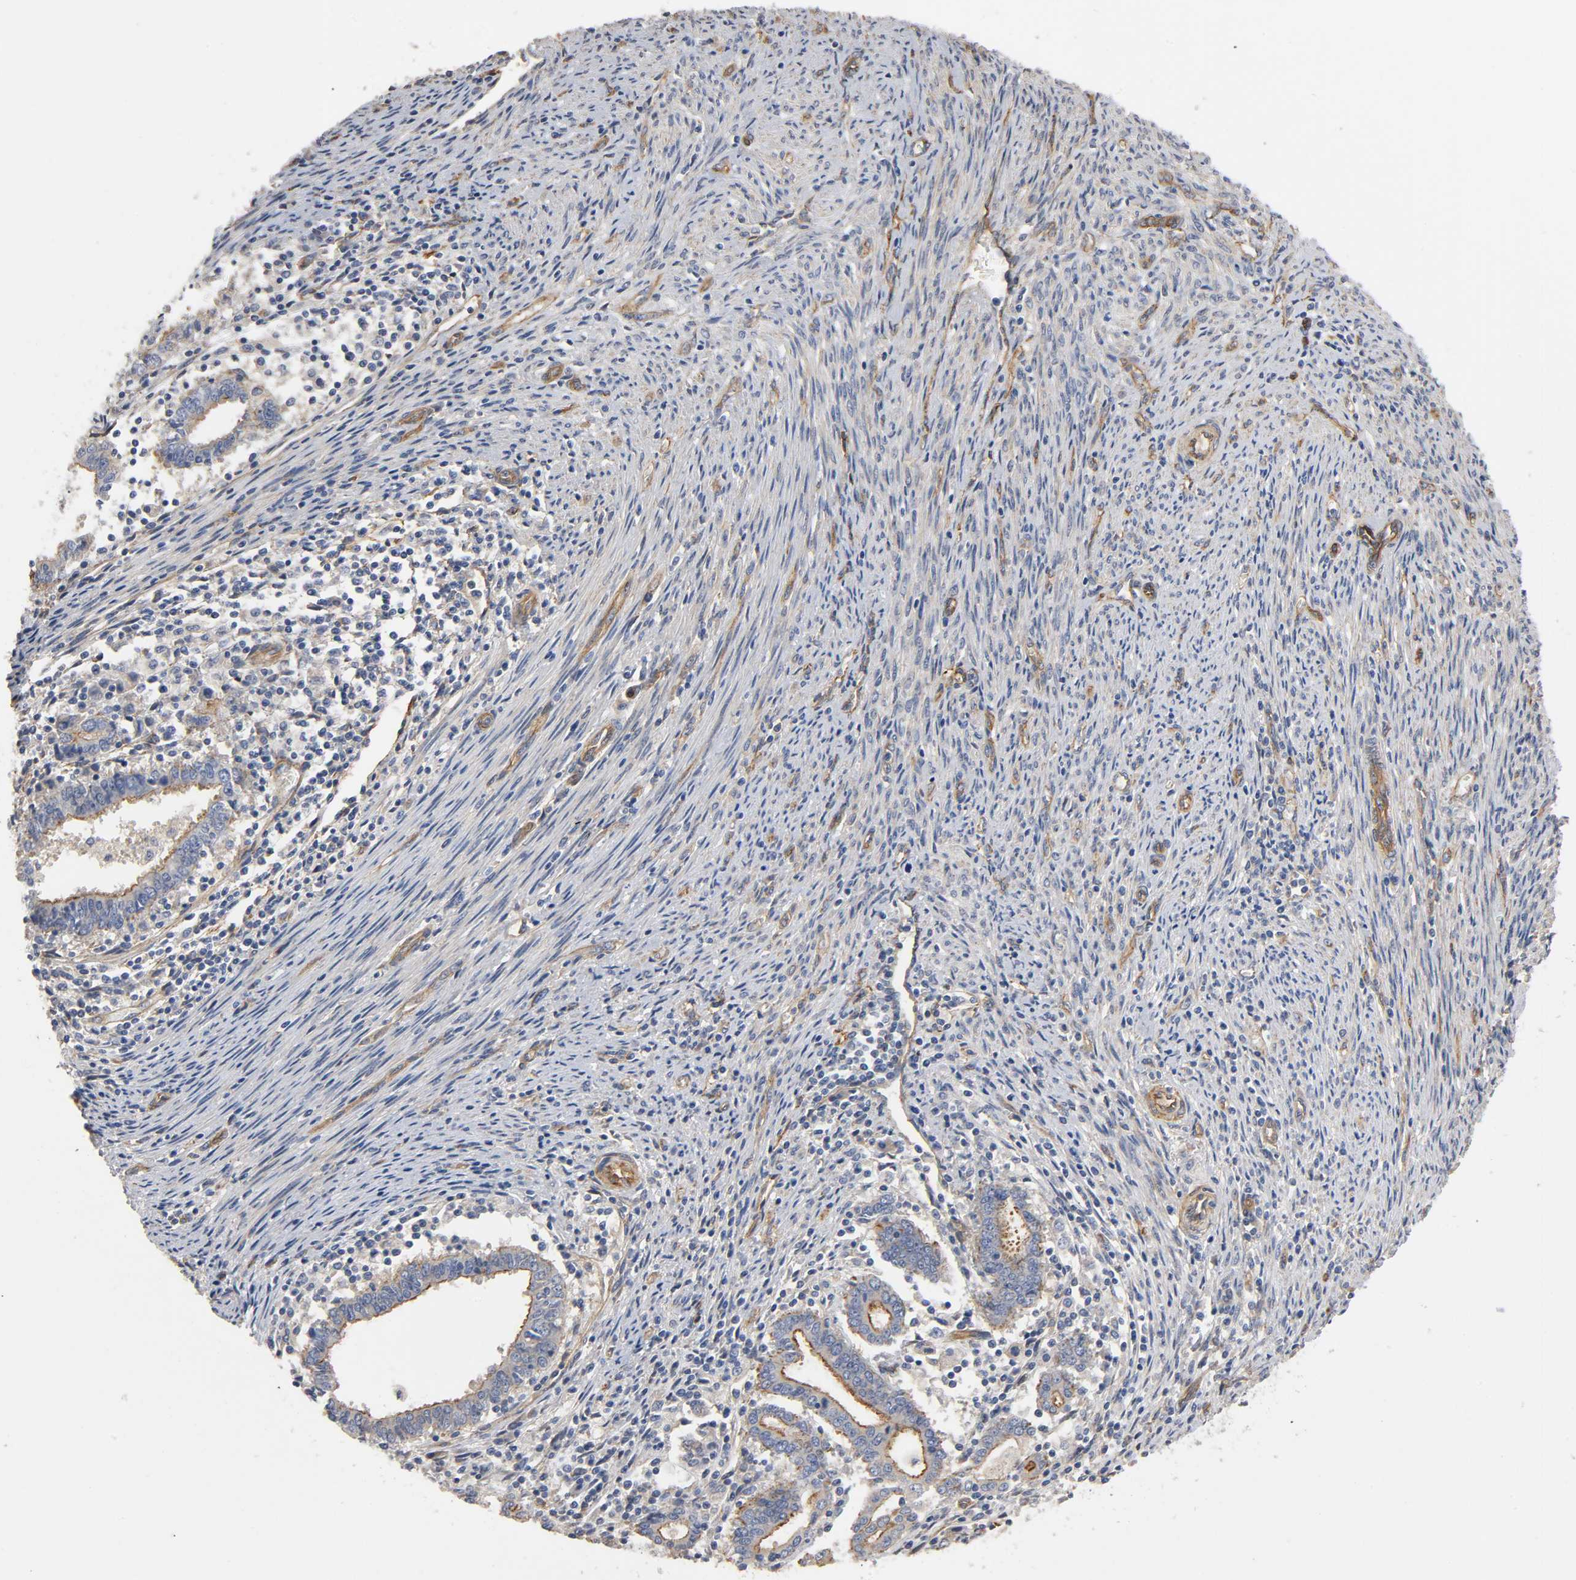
{"staining": {"intensity": "moderate", "quantity": ">75%", "location": "cytoplasmic/membranous"}, "tissue": "endometrial cancer", "cell_type": "Tumor cells", "image_type": "cancer", "snomed": [{"axis": "morphology", "description": "Adenocarcinoma, NOS"}, {"axis": "topography", "description": "Uterus"}], "caption": "Human adenocarcinoma (endometrial) stained for a protein (brown) displays moderate cytoplasmic/membranous positive positivity in about >75% of tumor cells.", "gene": "MARS1", "patient": {"sex": "female", "age": 83}}